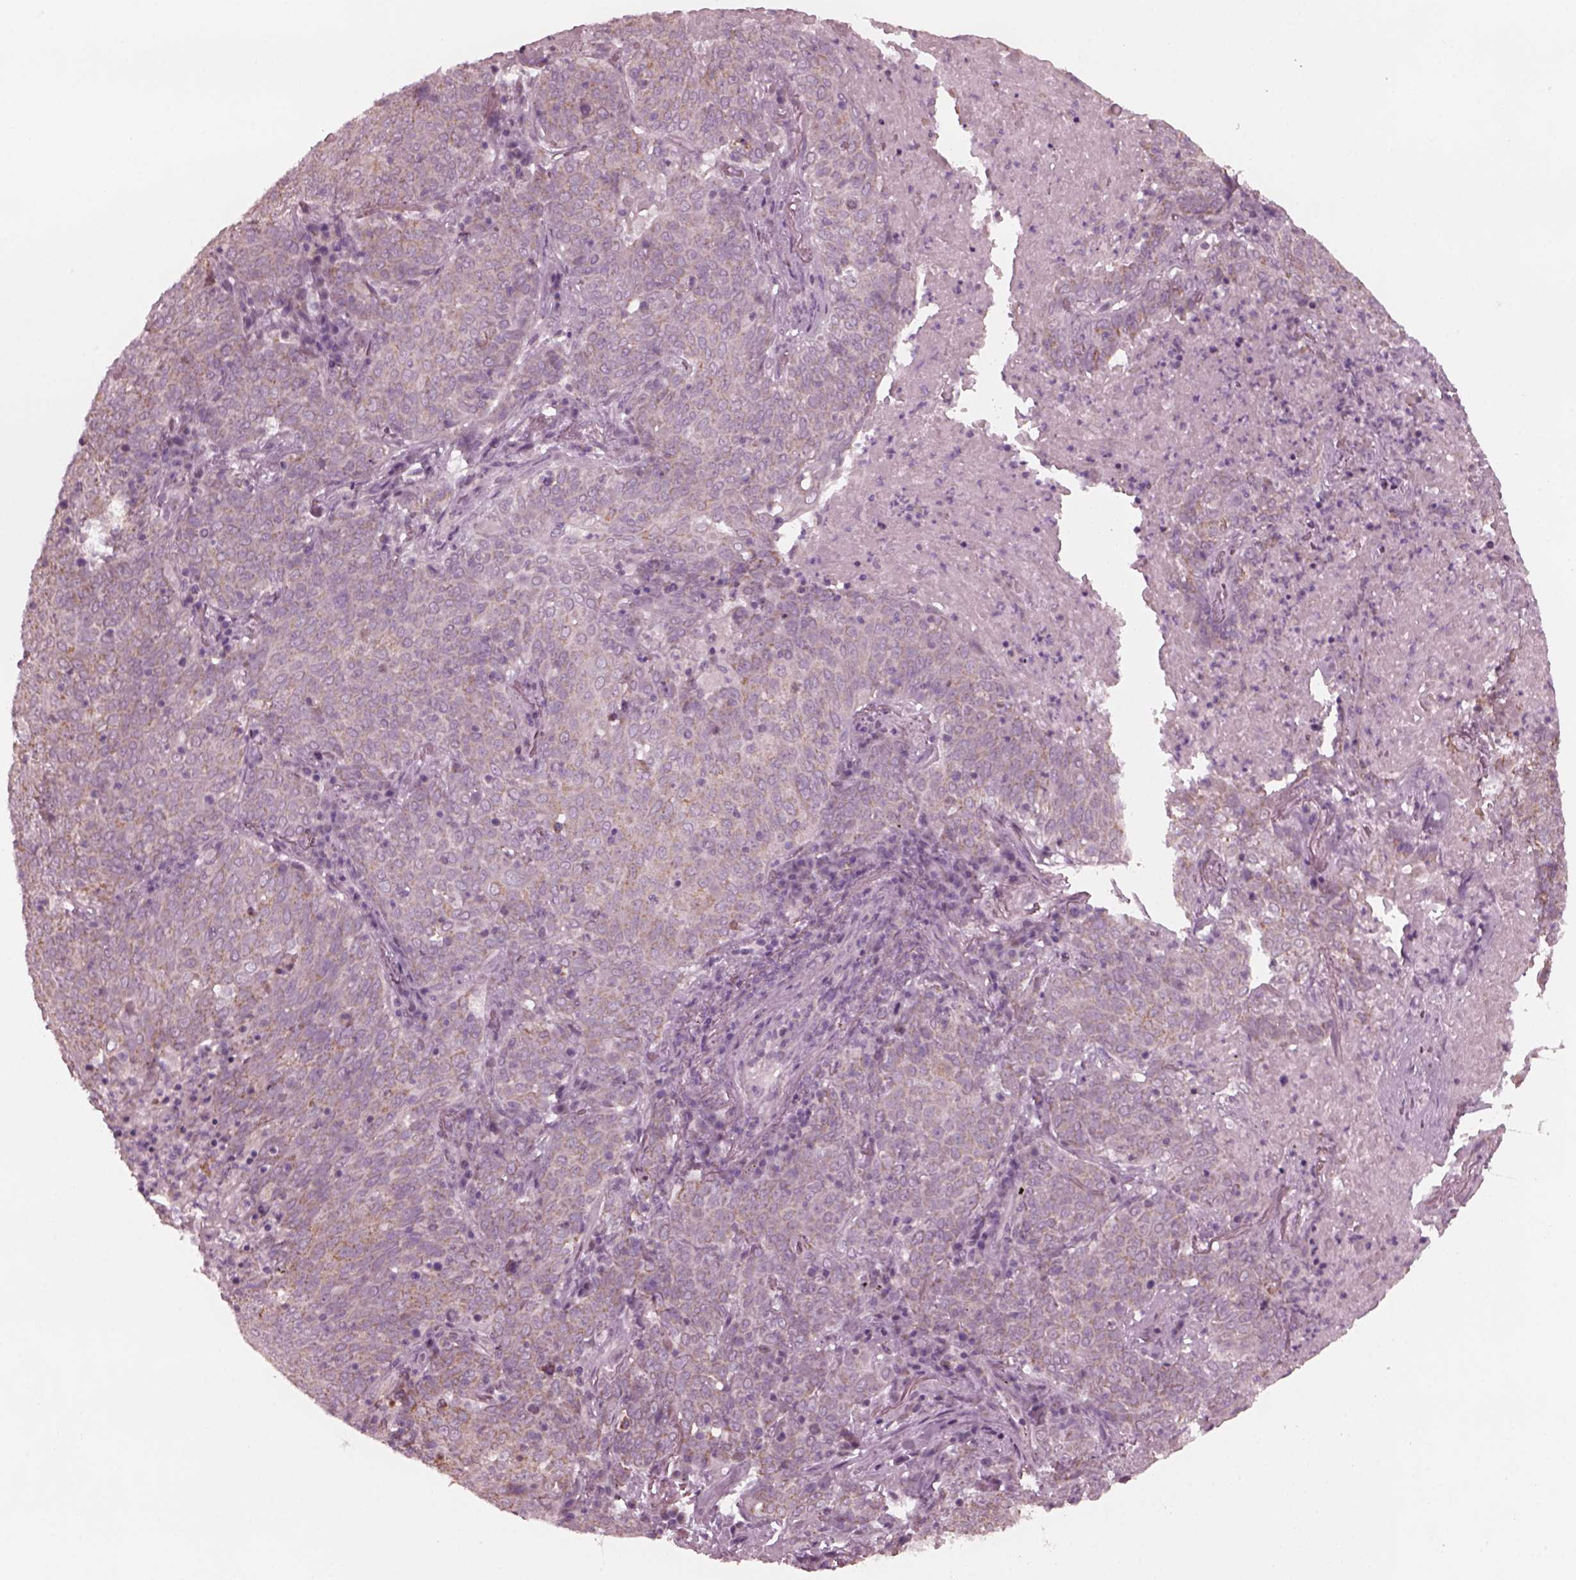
{"staining": {"intensity": "weak", "quantity": "<25%", "location": "cytoplasmic/membranous"}, "tissue": "lung cancer", "cell_type": "Tumor cells", "image_type": "cancer", "snomed": [{"axis": "morphology", "description": "Squamous cell carcinoma, NOS"}, {"axis": "topography", "description": "Lung"}], "caption": "This is an immunohistochemistry (IHC) image of lung cancer (squamous cell carcinoma). There is no staining in tumor cells.", "gene": "CELSR3", "patient": {"sex": "male", "age": 82}}